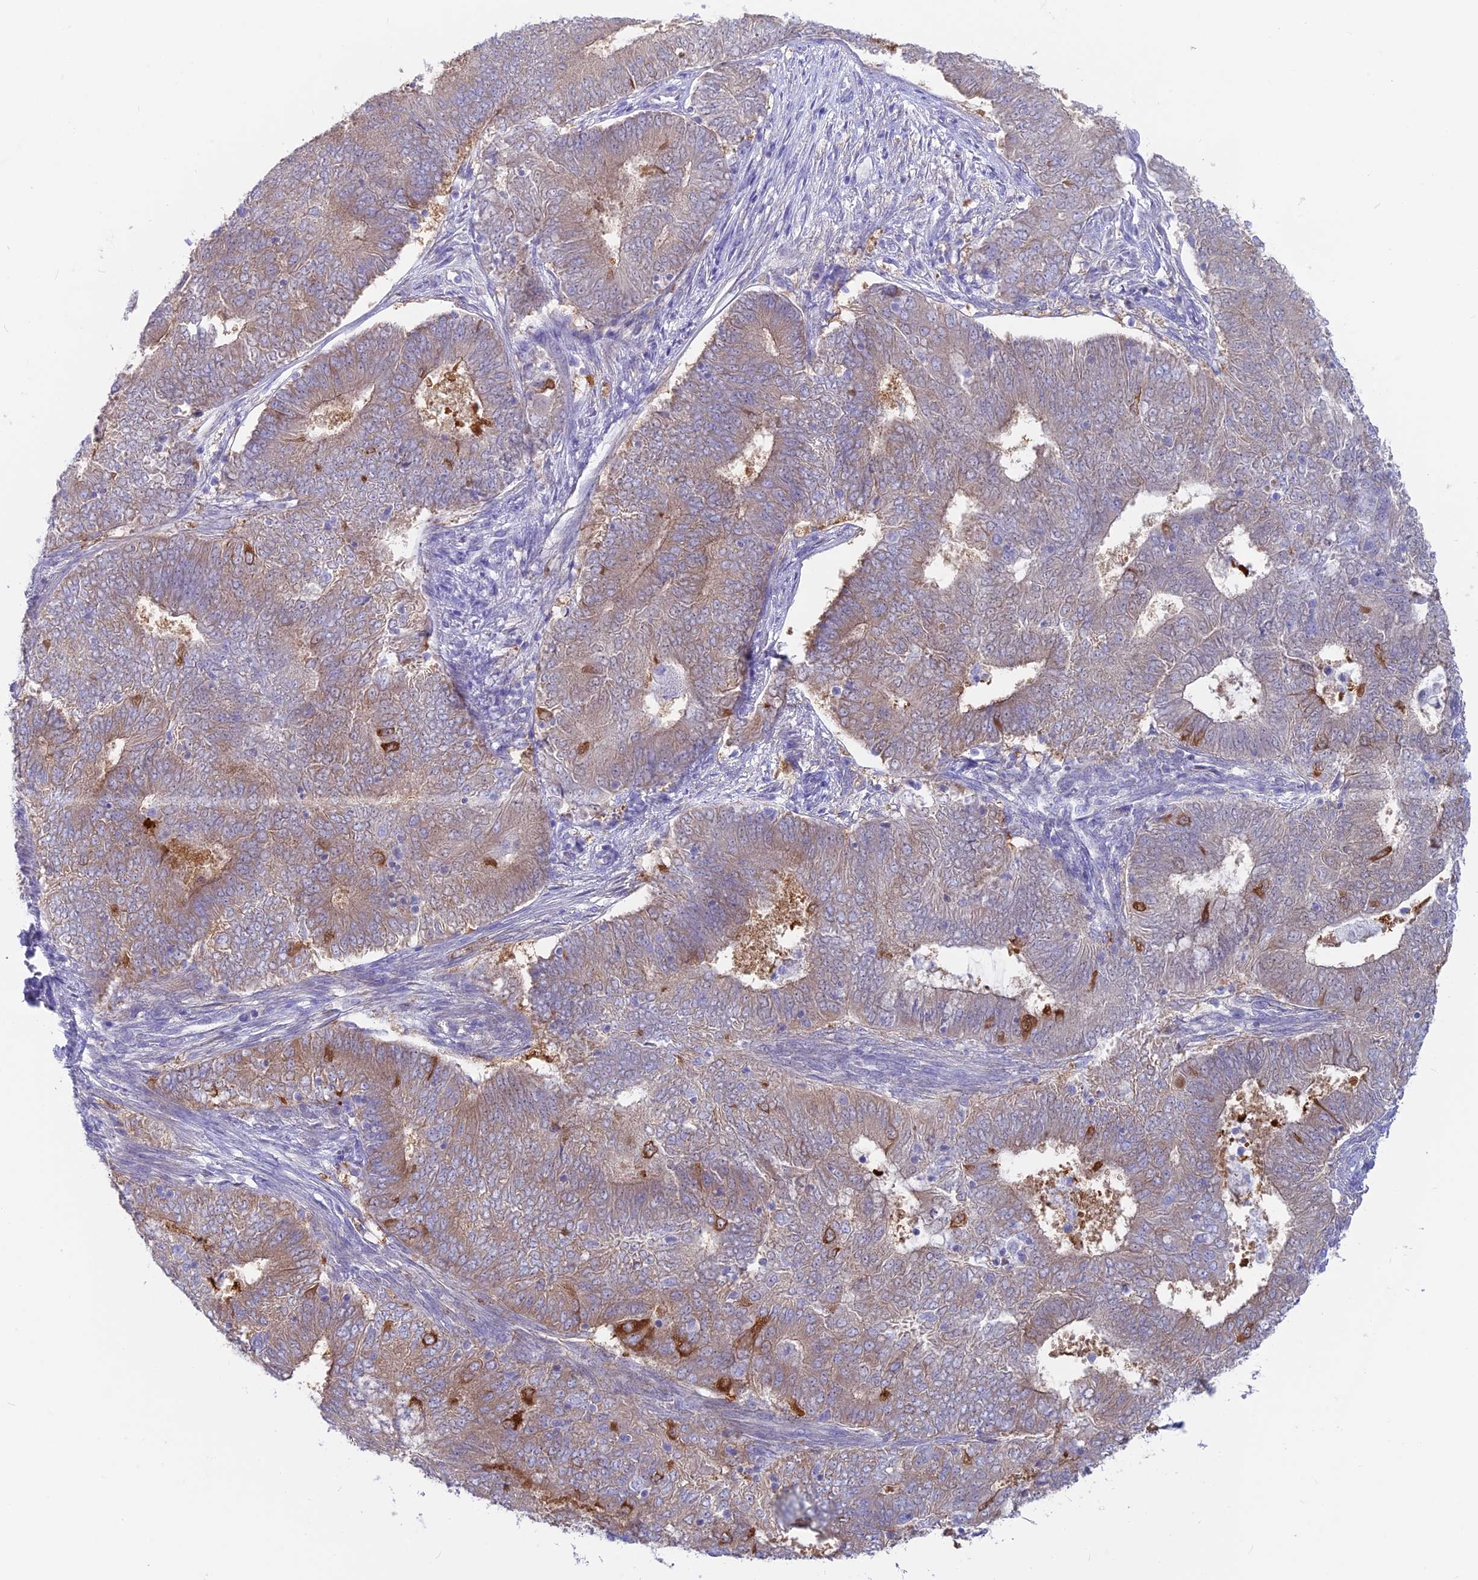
{"staining": {"intensity": "moderate", "quantity": "<25%", "location": "cytoplasmic/membranous"}, "tissue": "endometrial cancer", "cell_type": "Tumor cells", "image_type": "cancer", "snomed": [{"axis": "morphology", "description": "Adenocarcinoma, NOS"}, {"axis": "topography", "description": "Endometrium"}], "caption": "Adenocarcinoma (endometrial) was stained to show a protein in brown. There is low levels of moderate cytoplasmic/membranous positivity in approximately <25% of tumor cells.", "gene": "LZTFL1", "patient": {"sex": "female", "age": 62}}